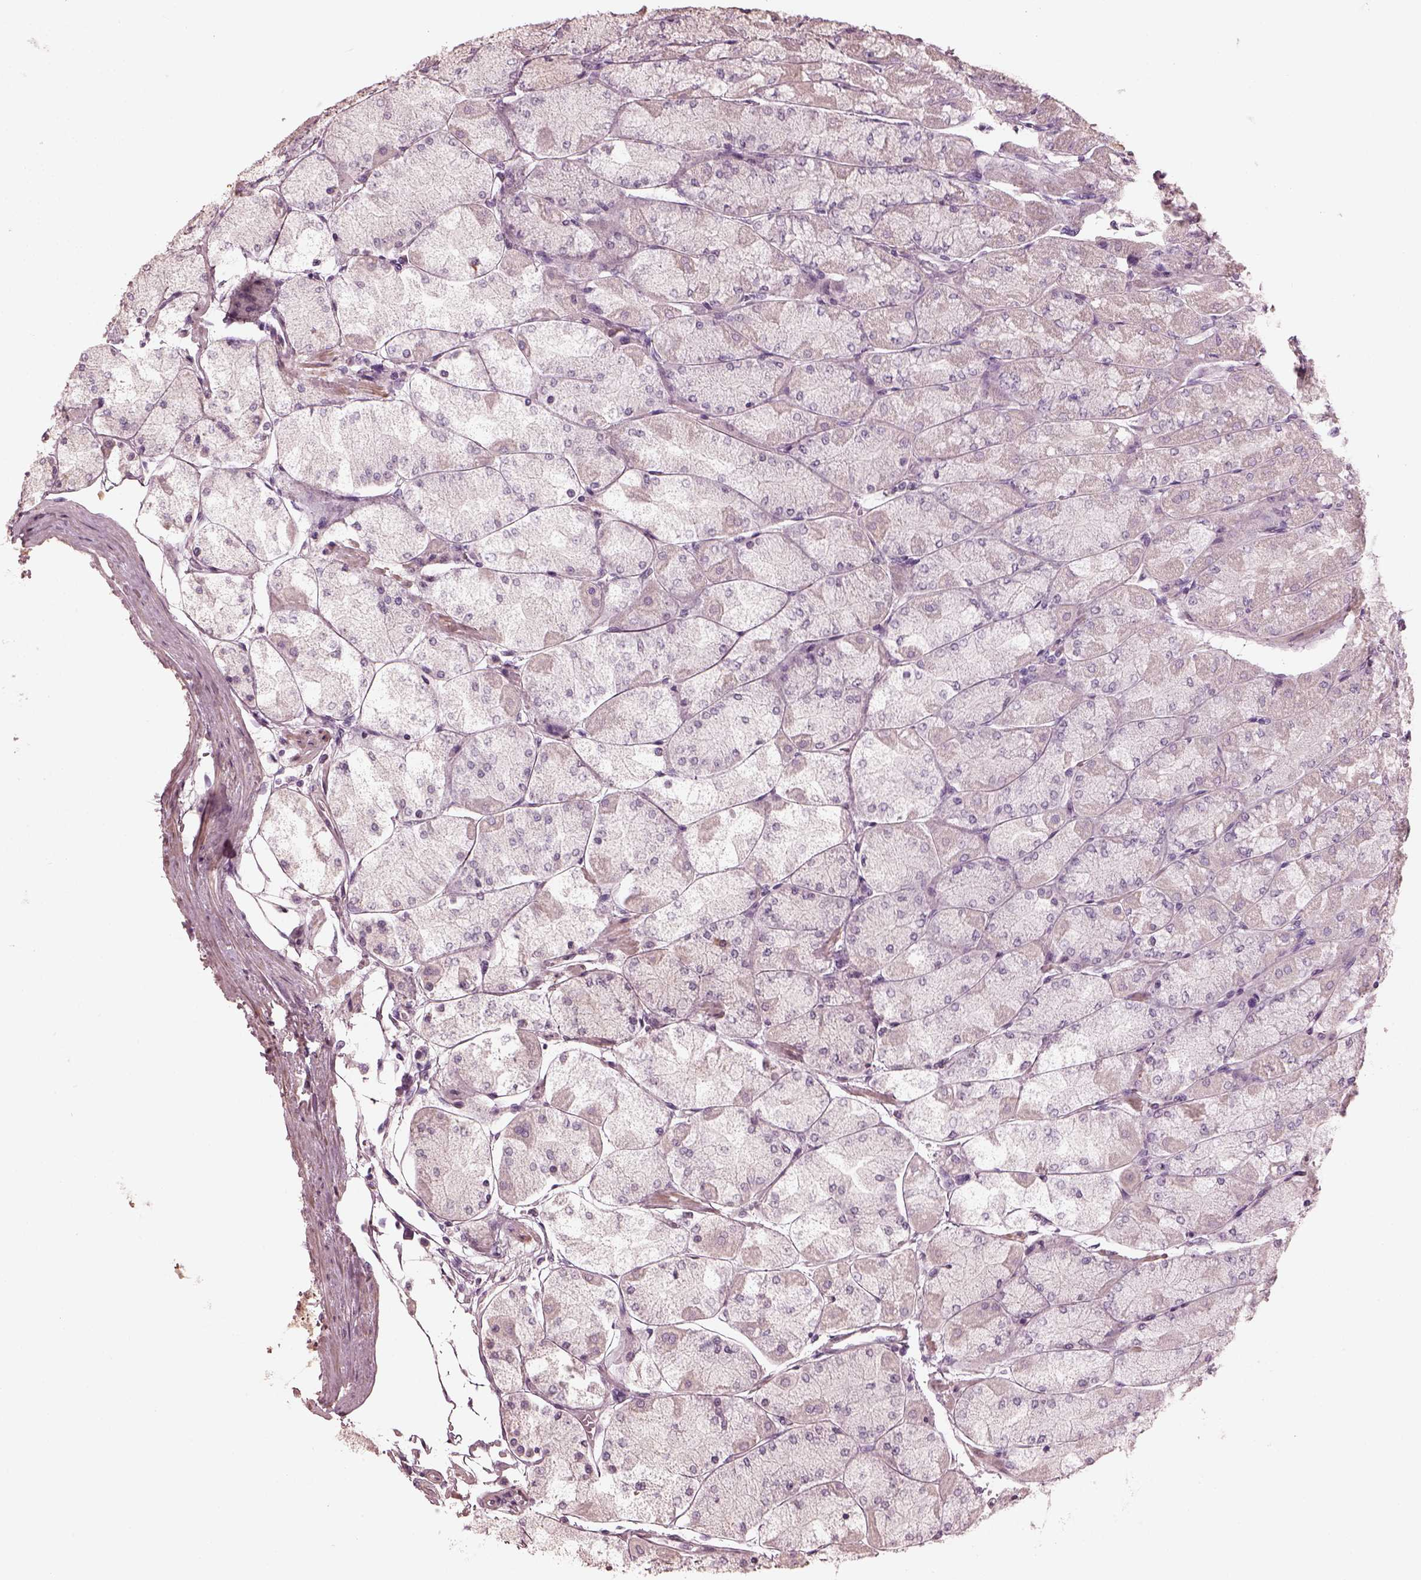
{"staining": {"intensity": "negative", "quantity": "none", "location": "none"}, "tissue": "stomach", "cell_type": "Glandular cells", "image_type": "normal", "snomed": [{"axis": "morphology", "description": "Normal tissue, NOS"}, {"axis": "topography", "description": "Stomach, upper"}], "caption": "High magnification brightfield microscopy of unremarkable stomach stained with DAB (brown) and counterstained with hematoxylin (blue): glandular cells show no significant expression.", "gene": "OPTC", "patient": {"sex": "male", "age": 60}}